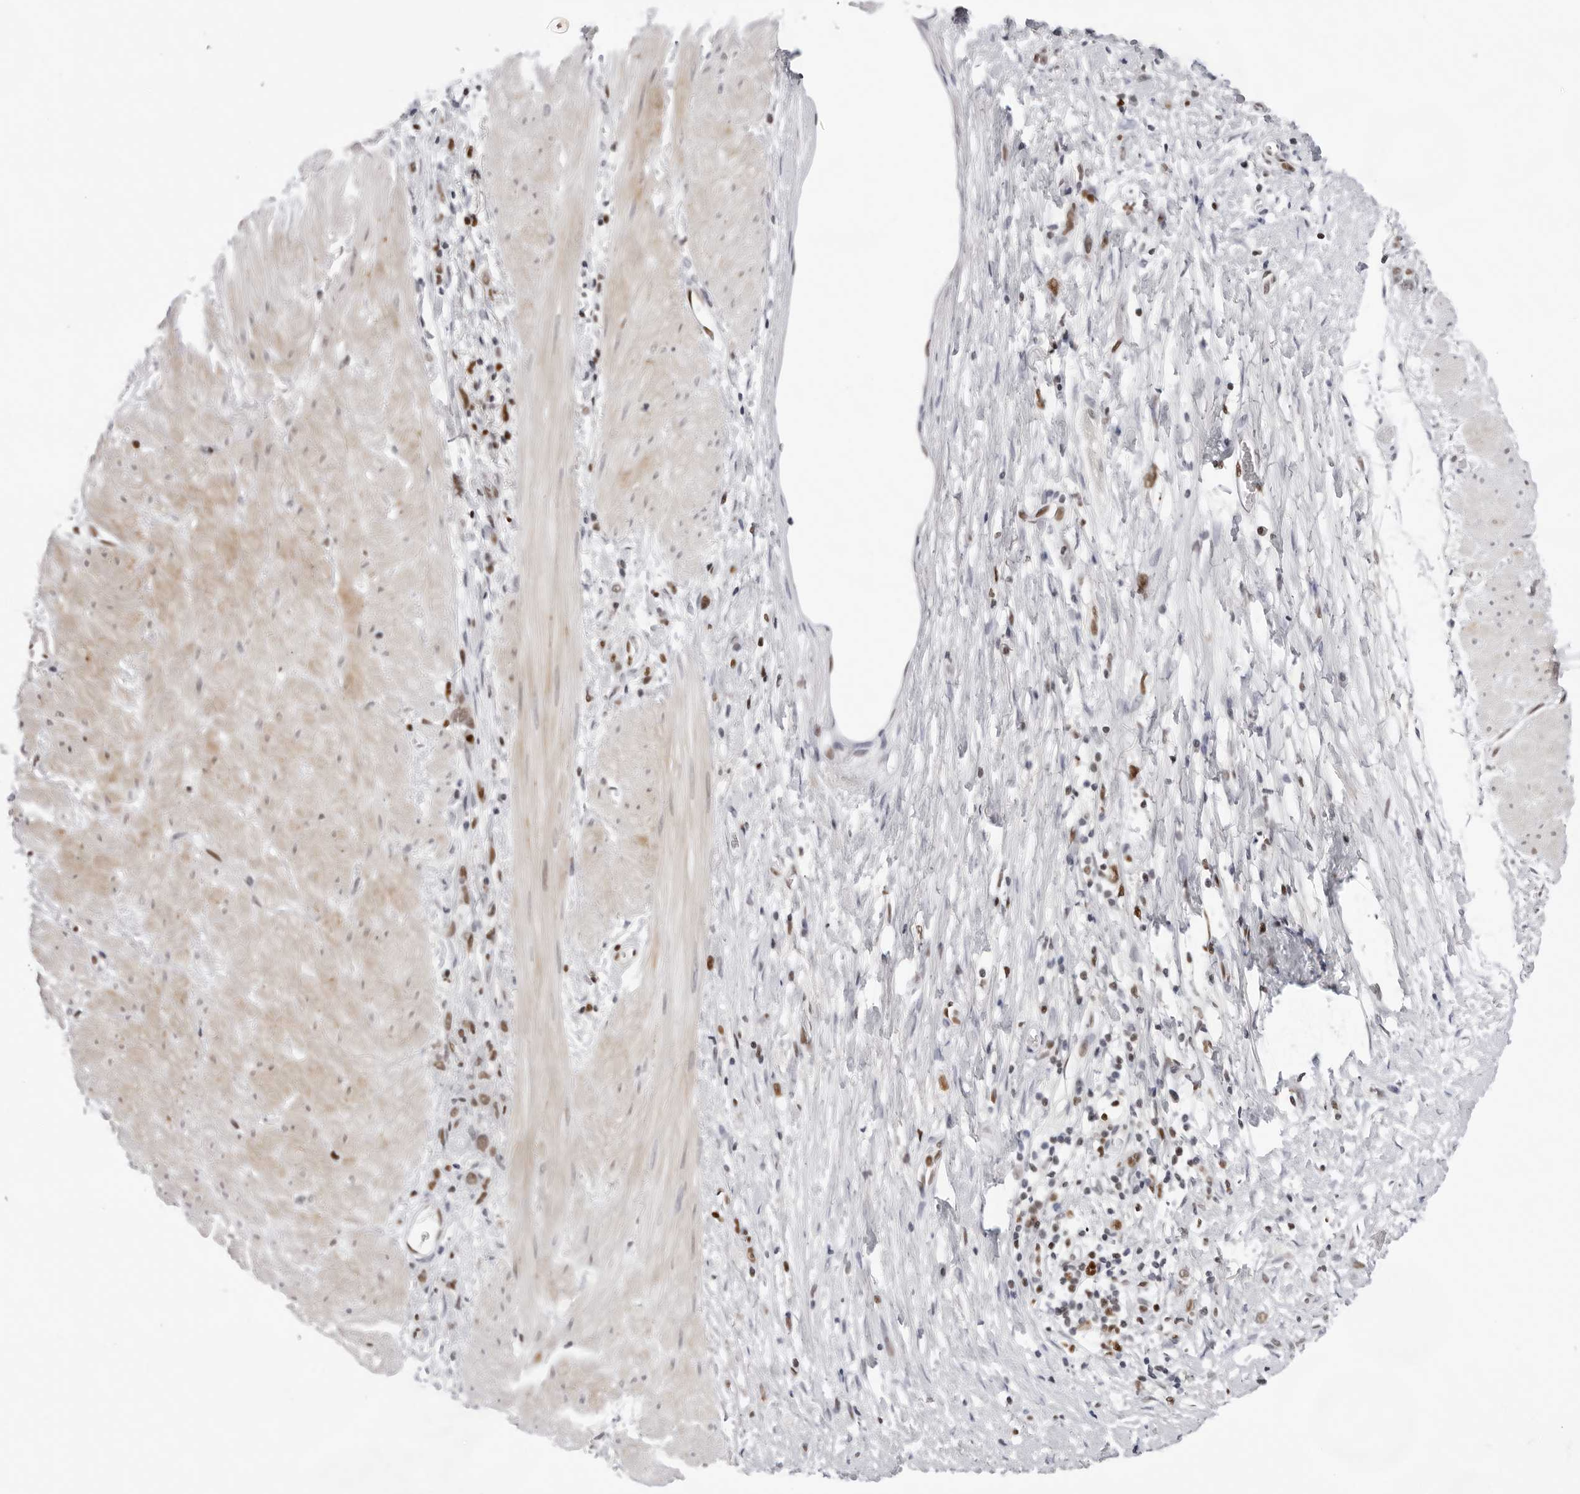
{"staining": {"intensity": "weak", "quantity": "<25%", "location": "nuclear"}, "tissue": "stomach cancer", "cell_type": "Tumor cells", "image_type": "cancer", "snomed": [{"axis": "morphology", "description": "Adenocarcinoma, NOS"}, {"axis": "topography", "description": "Stomach"}], "caption": "An IHC photomicrograph of adenocarcinoma (stomach) is shown. There is no staining in tumor cells of adenocarcinoma (stomach).", "gene": "OGG1", "patient": {"sex": "female", "age": 76}}